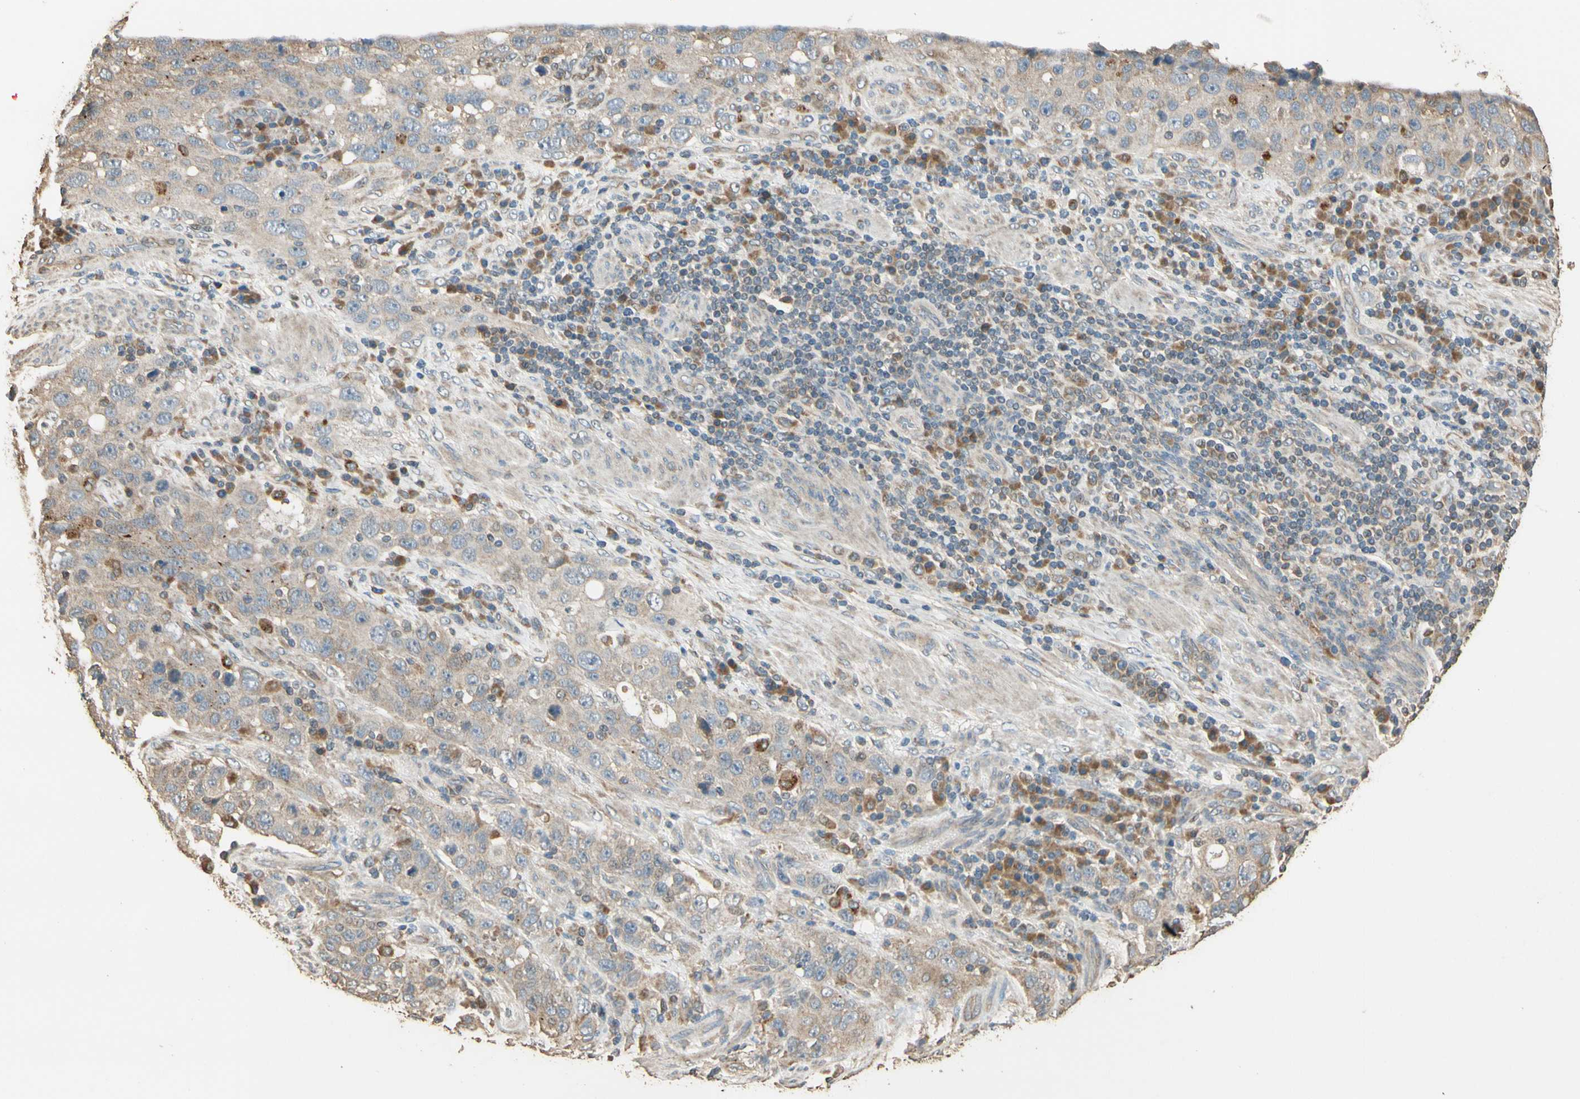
{"staining": {"intensity": "weak", "quantity": ">75%", "location": "cytoplasmic/membranous"}, "tissue": "stomach cancer", "cell_type": "Tumor cells", "image_type": "cancer", "snomed": [{"axis": "morphology", "description": "Normal tissue, NOS"}, {"axis": "morphology", "description": "Adenocarcinoma, NOS"}, {"axis": "topography", "description": "Stomach"}], "caption": "Immunohistochemical staining of stomach adenocarcinoma displays weak cytoplasmic/membranous protein expression in approximately >75% of tumor cells.", "gene": "STX18", "patient": {"sex": "male", "age": 48}}